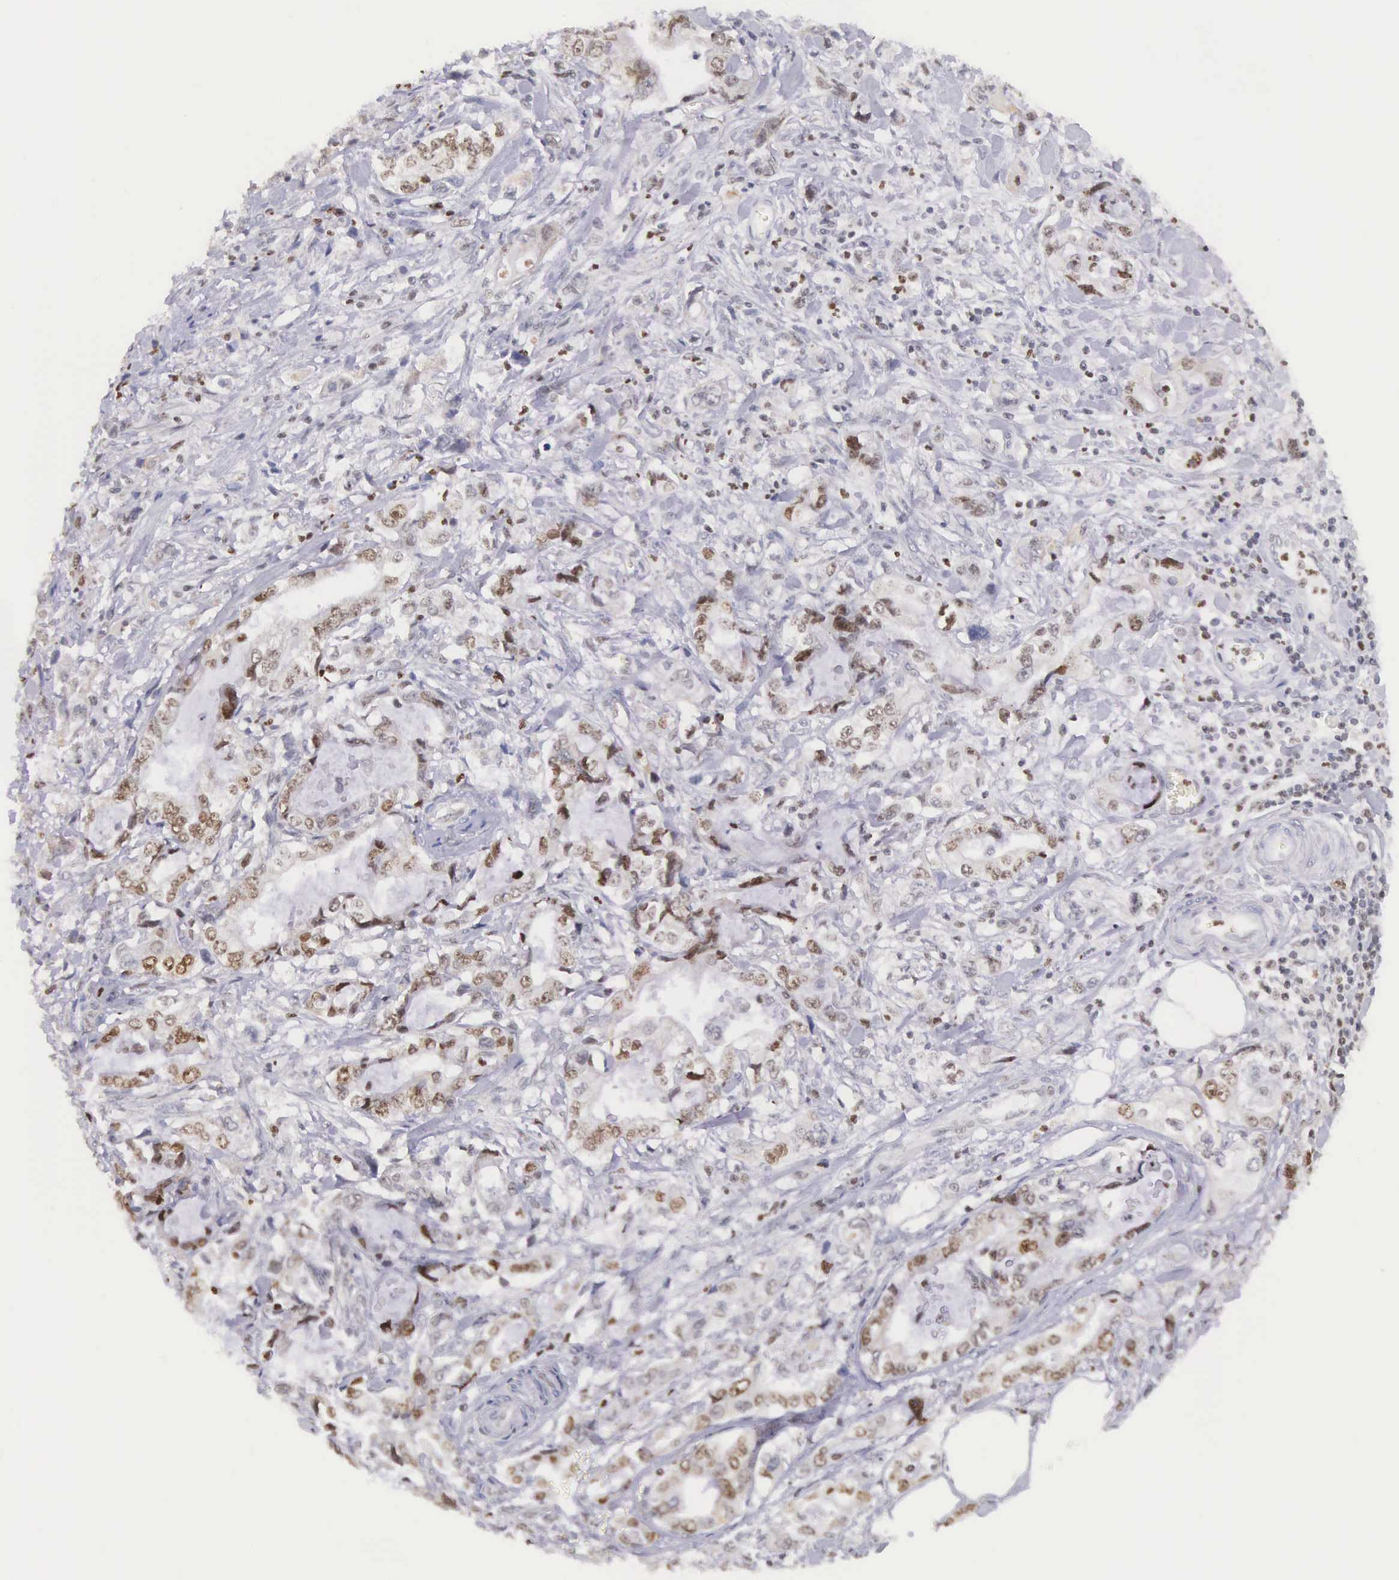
{"staining": {"intensity": "weak", "quantity": "25%-75%", "location": "nuclear"}, "tissue": "stomach cancer", "cell_type": "Tumor cells", "image_type": "cancer", "snomed": [{"axis": "morphology", "description": "Adenocarcinoma, NOS"}, {"axis": "topography", "description": "Pancreas"}, {"axis": "topography", "description": "Stomach, upper"}], "caption": "A micrograph showing weak nuclear staining in about 25%-75% of tumor cells in stomach adenocarcinoma, as visualized by brown immunohistochemical staining.", "gene": "VRK1", "patient": {"sex": "male", "age": 77}}